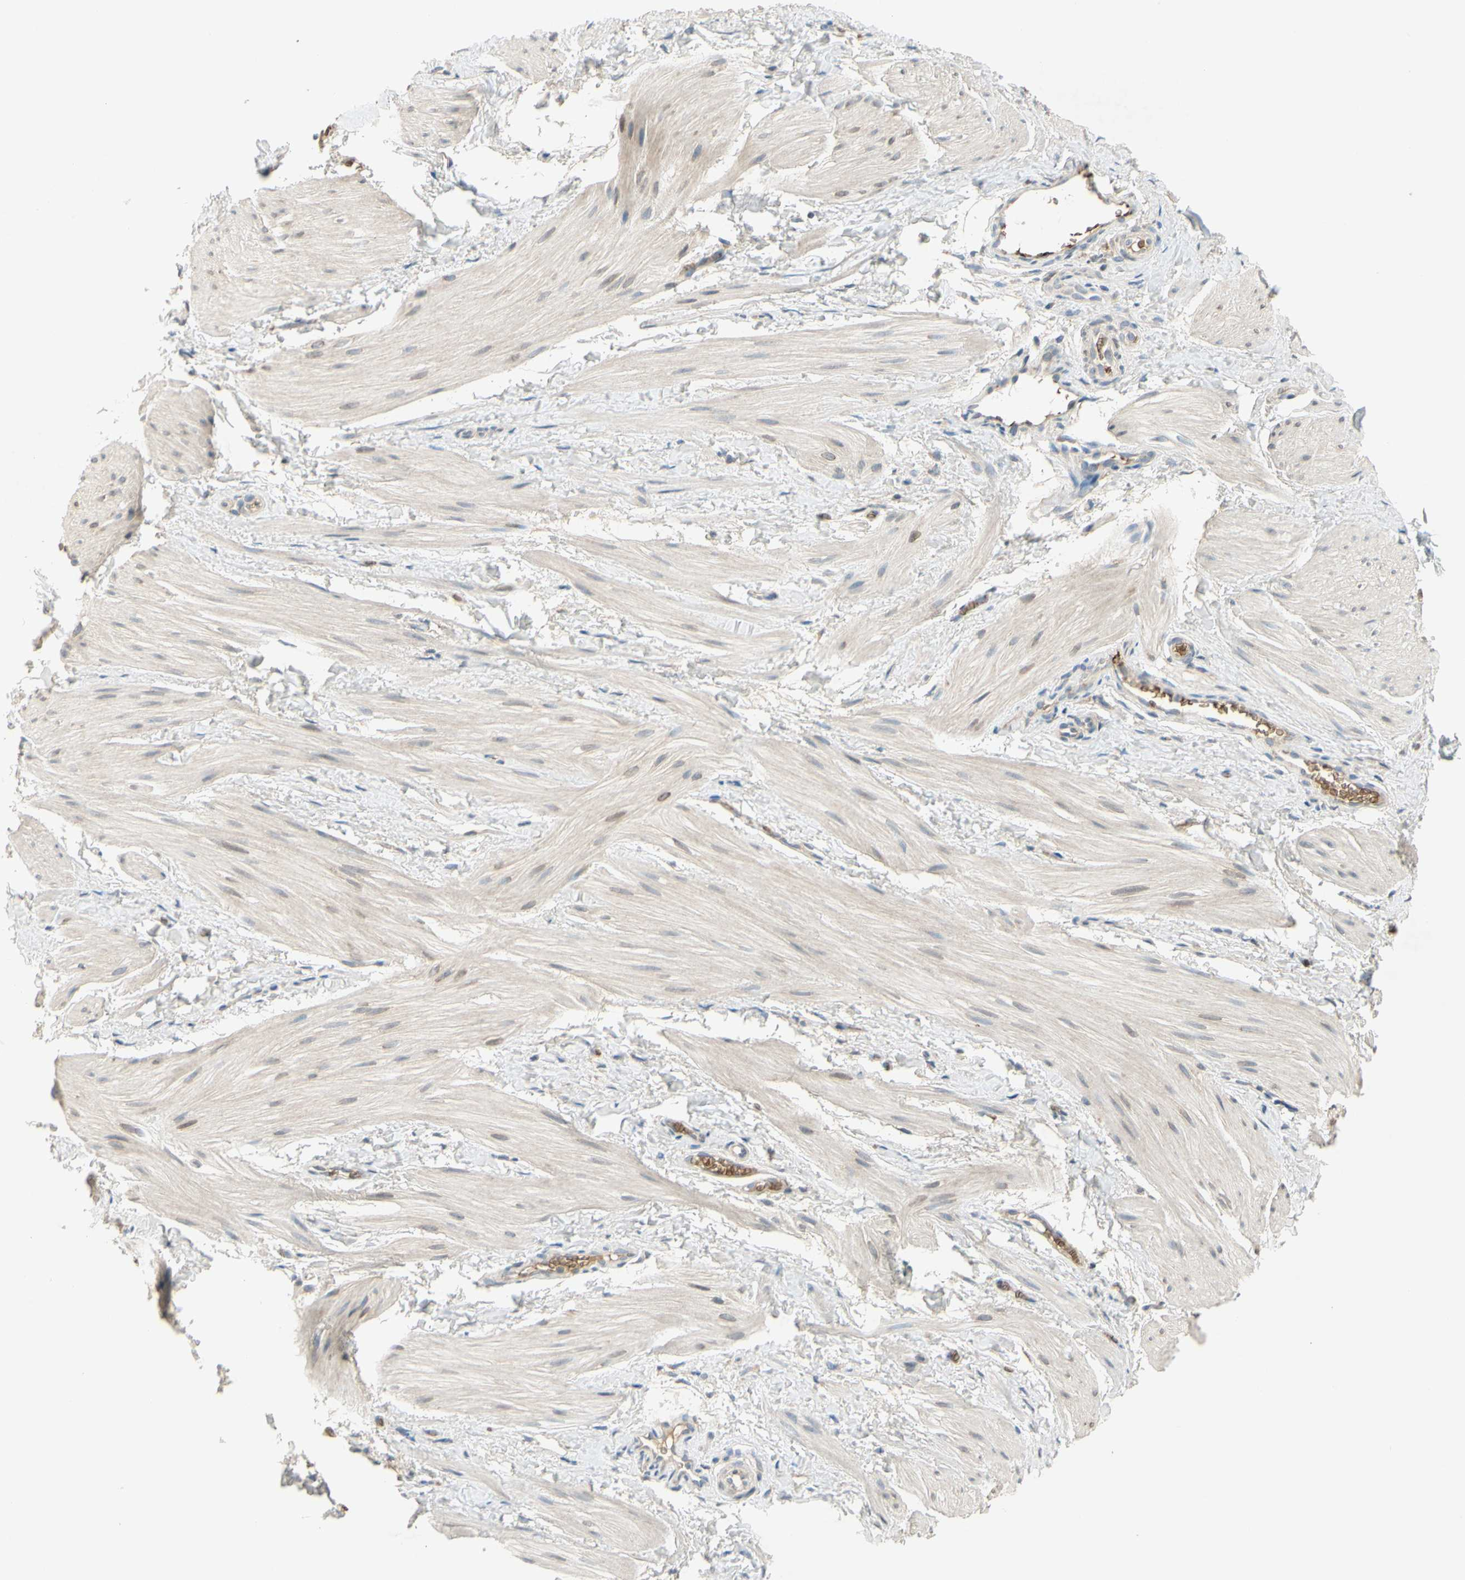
{"staining": {"intensity": "weak", "quantity": "<25%", "location": "cytoplasmic/membranous"}, "tissue": "smooth muscle", "cell_type": "Smooth muscle cells", "image_type": "normal", "snomed": [{"axis": "morphology", "description": "Normal tissue, NOS"}, {"axis": "topography", "description": "Smooth muscle"}], "caption": "A high-resolution micrograph shows IHC staining of benign smooth muscle, which shows no significant positivity in smooth muscle cells.", "gene": "GYPC", "patient": {"sex": "male", "age": 16}}